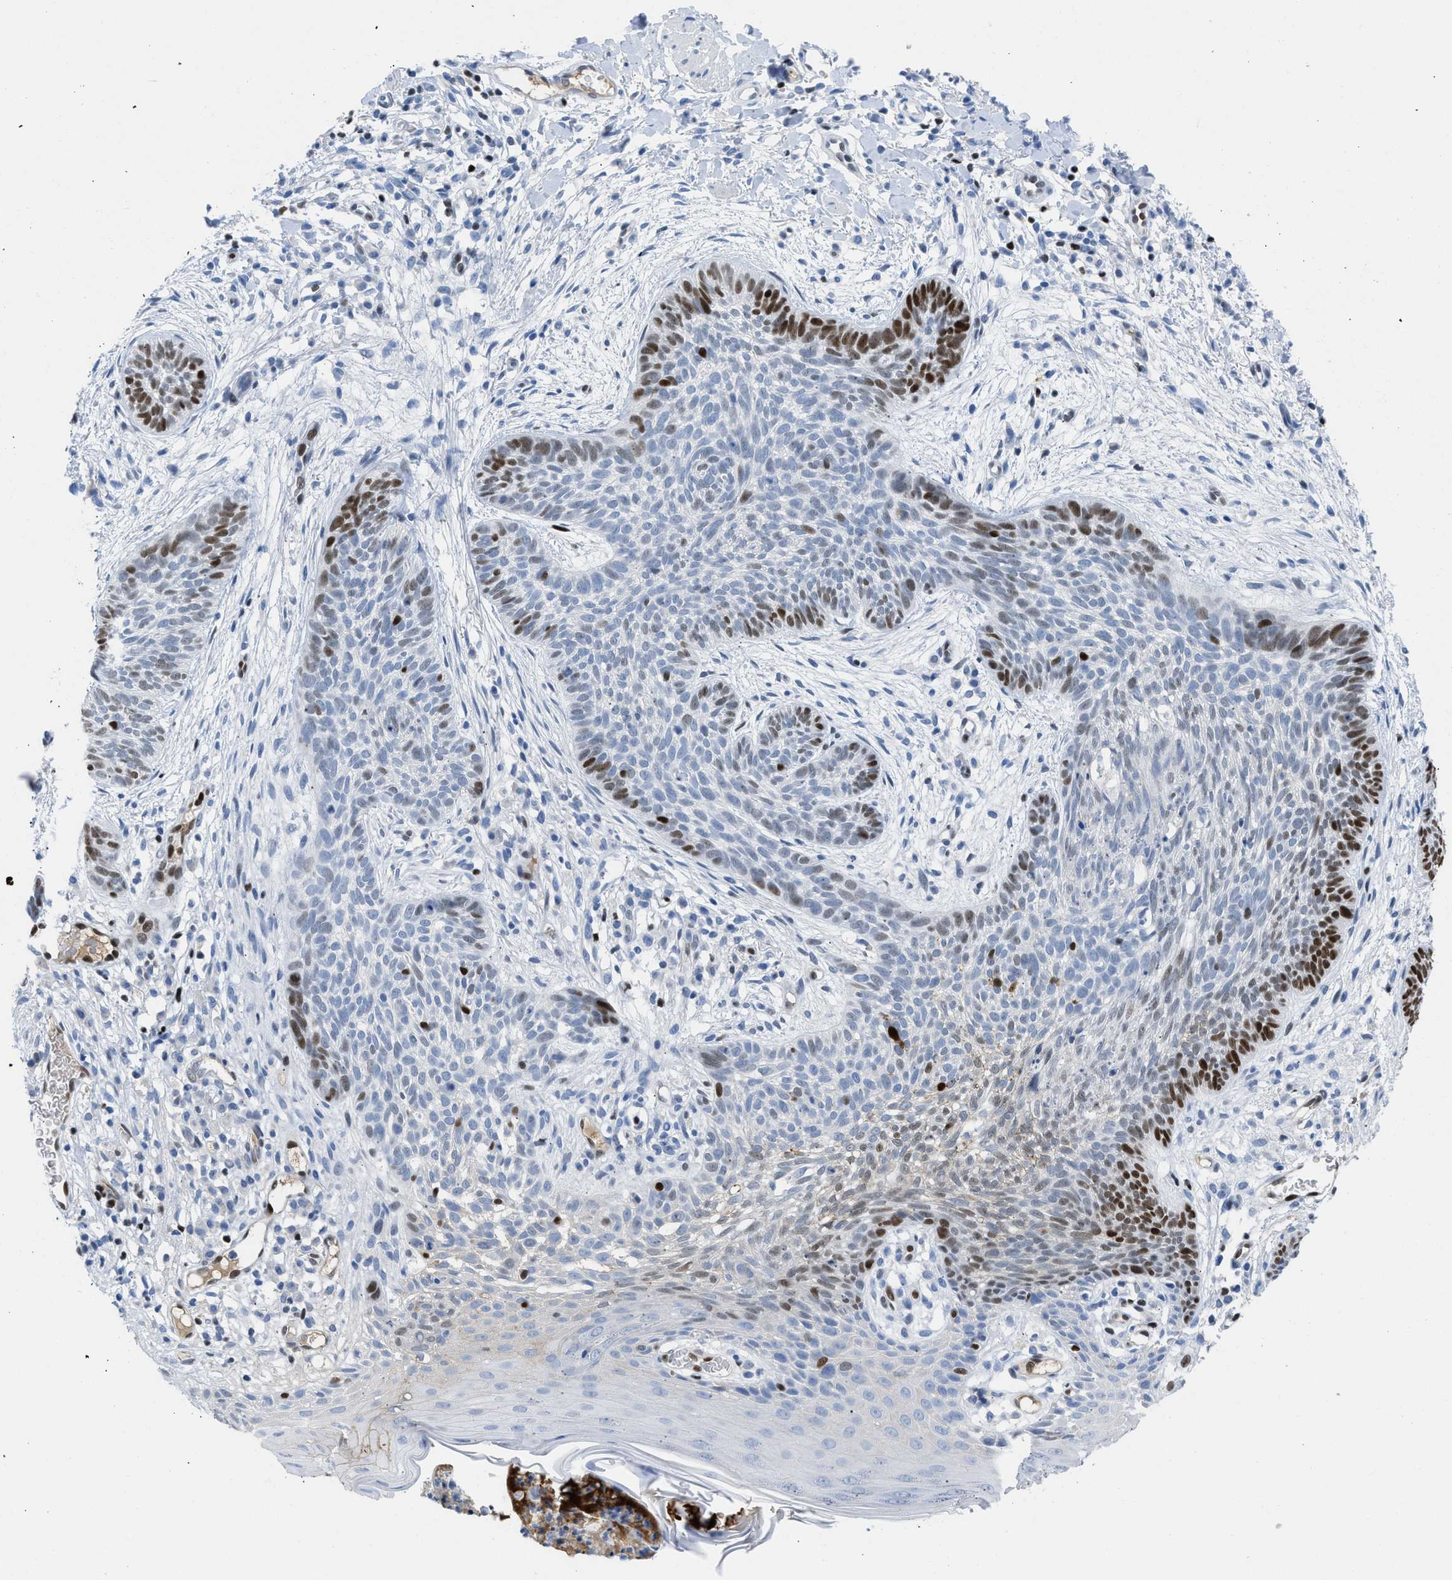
{"staining": {"intensity": "moderate", "quantity": "25%-75%", "location": "nuclear"}, "tissue": "skin cancer", "cell_type": "Tumor cells", "image_type": "cancer", "snomed": [{"axis": "morphology", "description": "Basal cell carcinoma"}, {"axis": "topography", "description": "Skin"}], "caption": "Protein expression by immunohistochemistry (IHC) reveals moderate nuclear staining in about 25%-75% of tumor cells in skin cancer. Ihc stains the protein of interest in brown and the nuclei are stained blue.", "gene": "LEF1", "patient": {"sex": "female", "age": 59}}